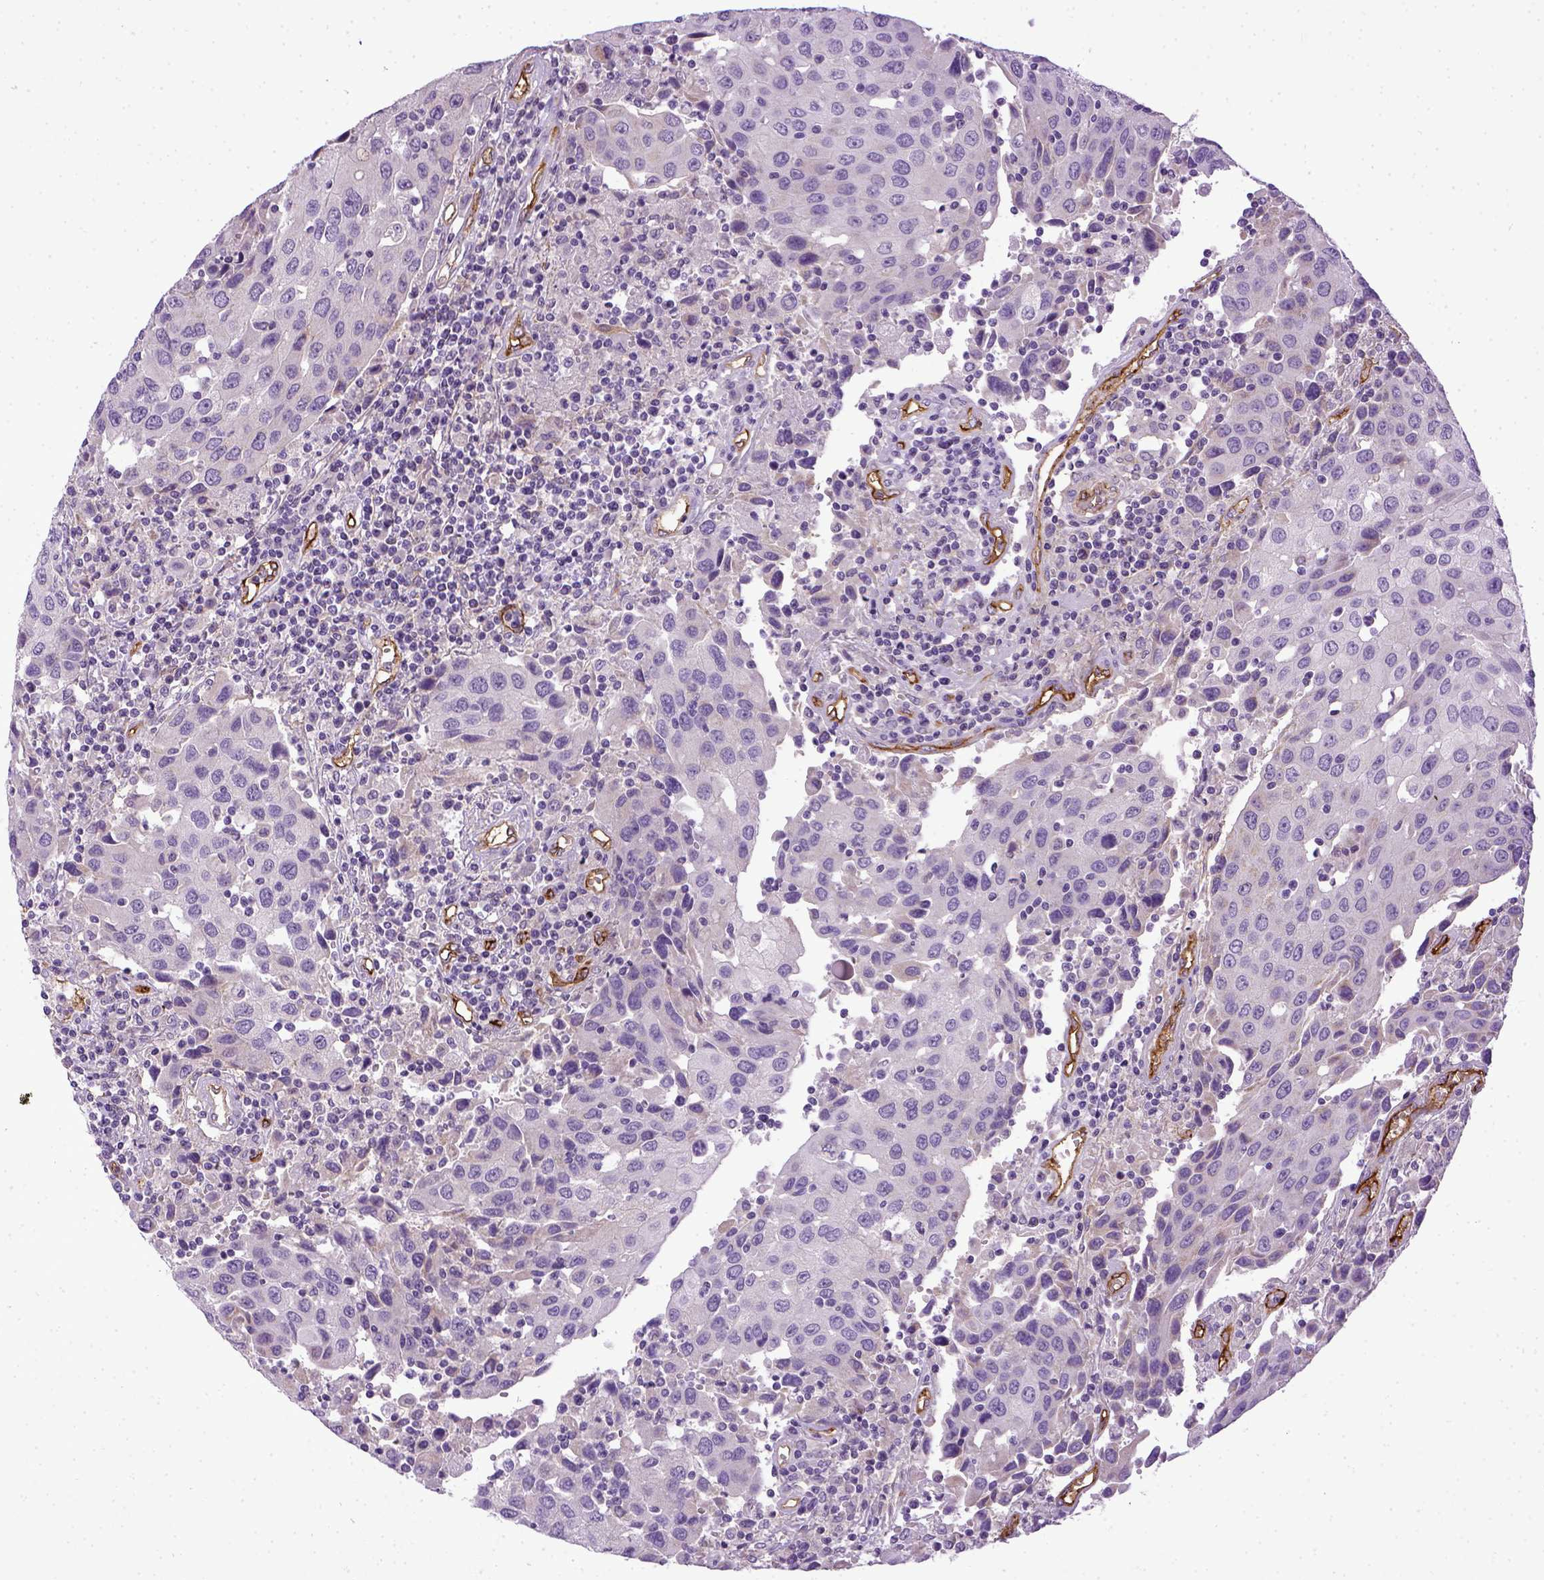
{"staining": {"intensity": "negative", "quantity": "none", "location": "none"}, "tissue": "urothelial cancer", "cell_type": "Tumor cells", "image_type": "cancer", "snomed": [{"axis": "morphology", "description": "Urothelial carcinoma, High grade"}, {"axis": "topography", "description": "Urinary bladder"}], "caption": "A histopathology image of urothelial carcinoma (high-grade) stained for a protein exhibits no brown staining in tumor cells.", "gene": "ENG", "patient": {"sex": "female", "age": 85}}